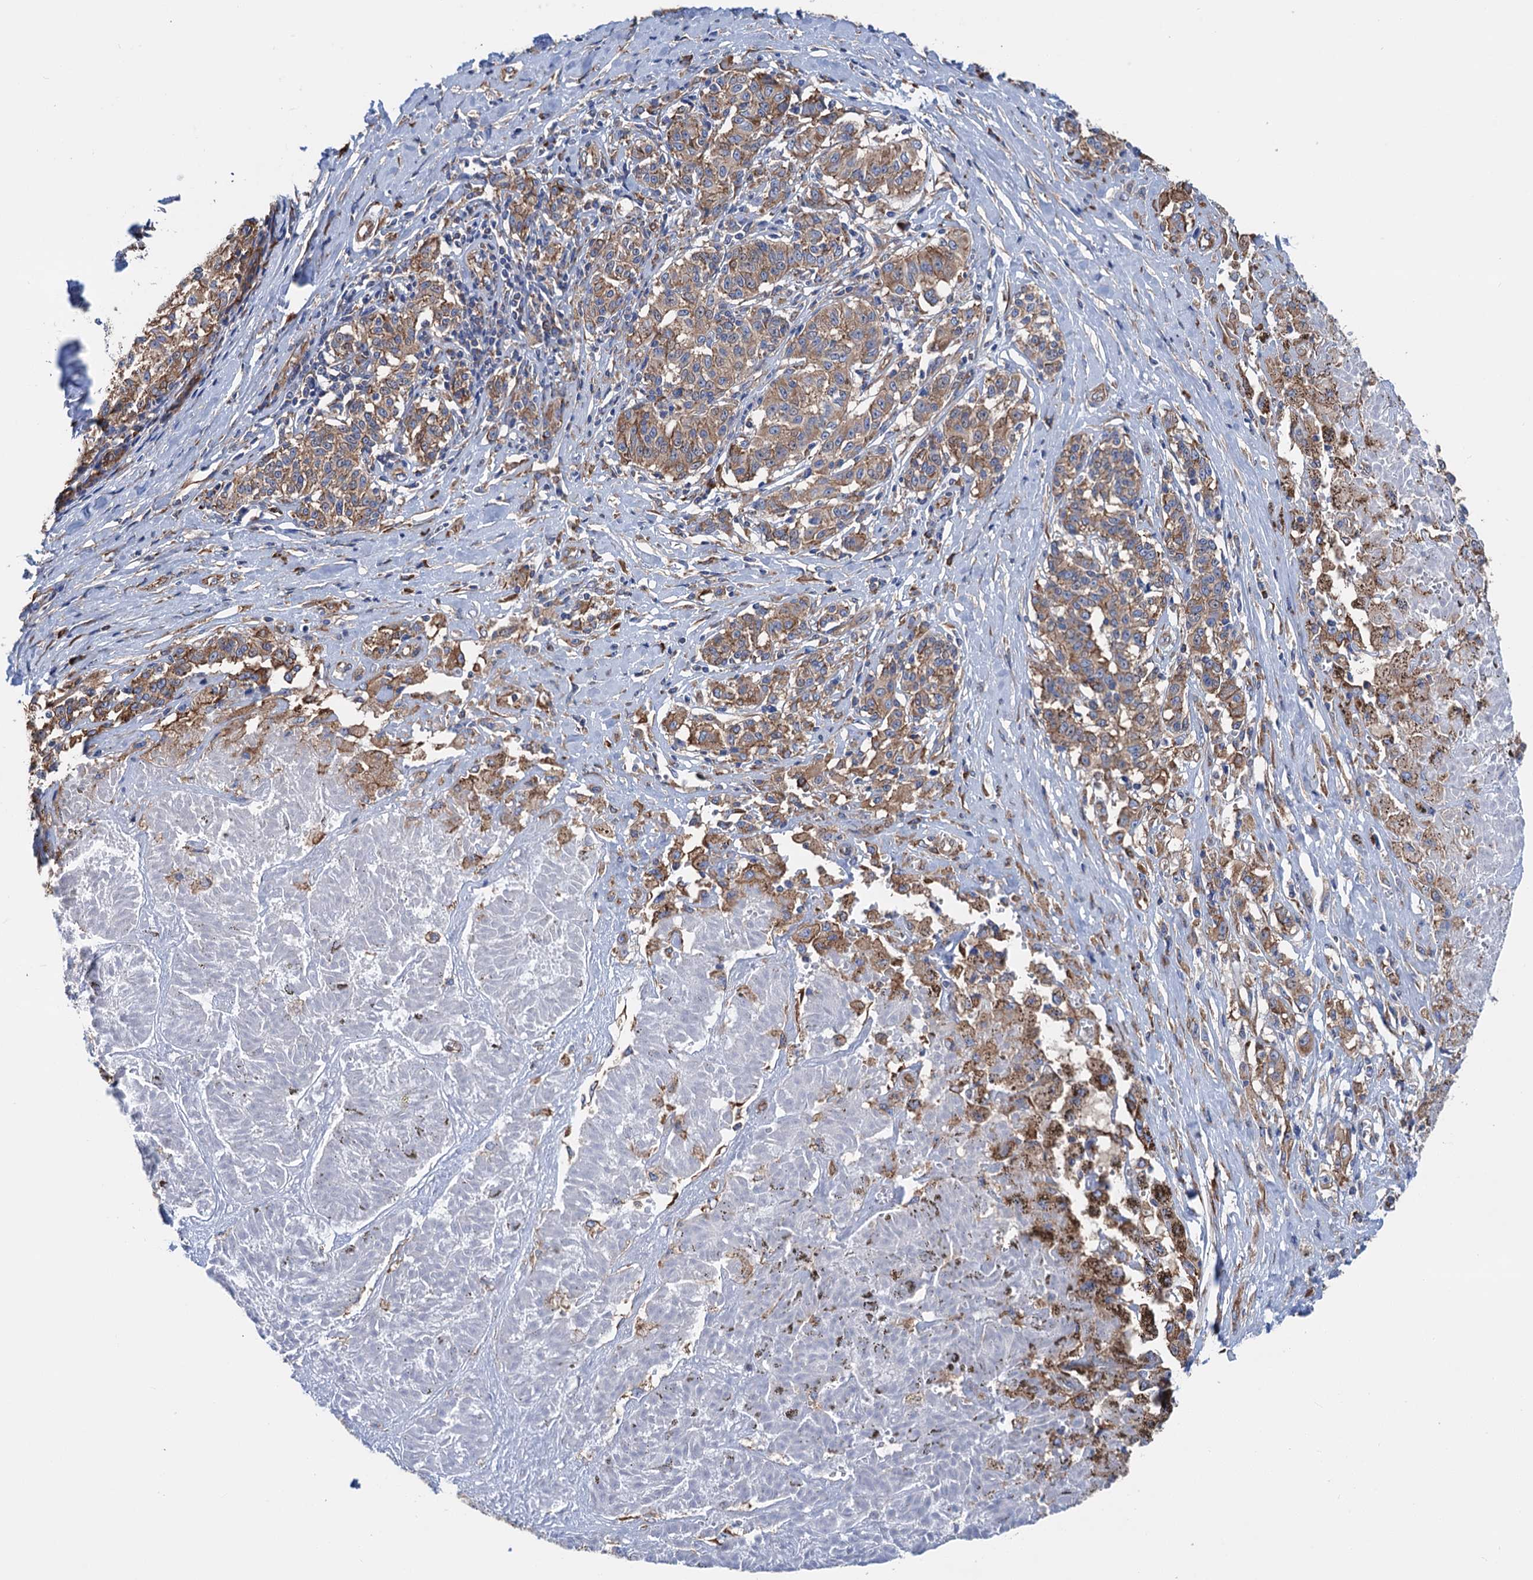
{"staining": {"intensity": "weak", "quantity": ">75%", "location": "cytoplasmic/membranous"}, "tissue": "melanoma", "cell_type": "Tumor cells", "image_type": "cancer", "snomed": [{"axis": "morphology", "description": "Malignant melanoma, NOS"}, {"axis": "topography", "description": "Skin"}], "caption": "Approximately >75% of tumor cells in malignant melanoma demonstrate weak cytoplasmic/membranous protein expression as visualized by brown immunohistochemical staining.", "gene": "SLC12A7", "patient": {"sex": "female", "age": 72}}